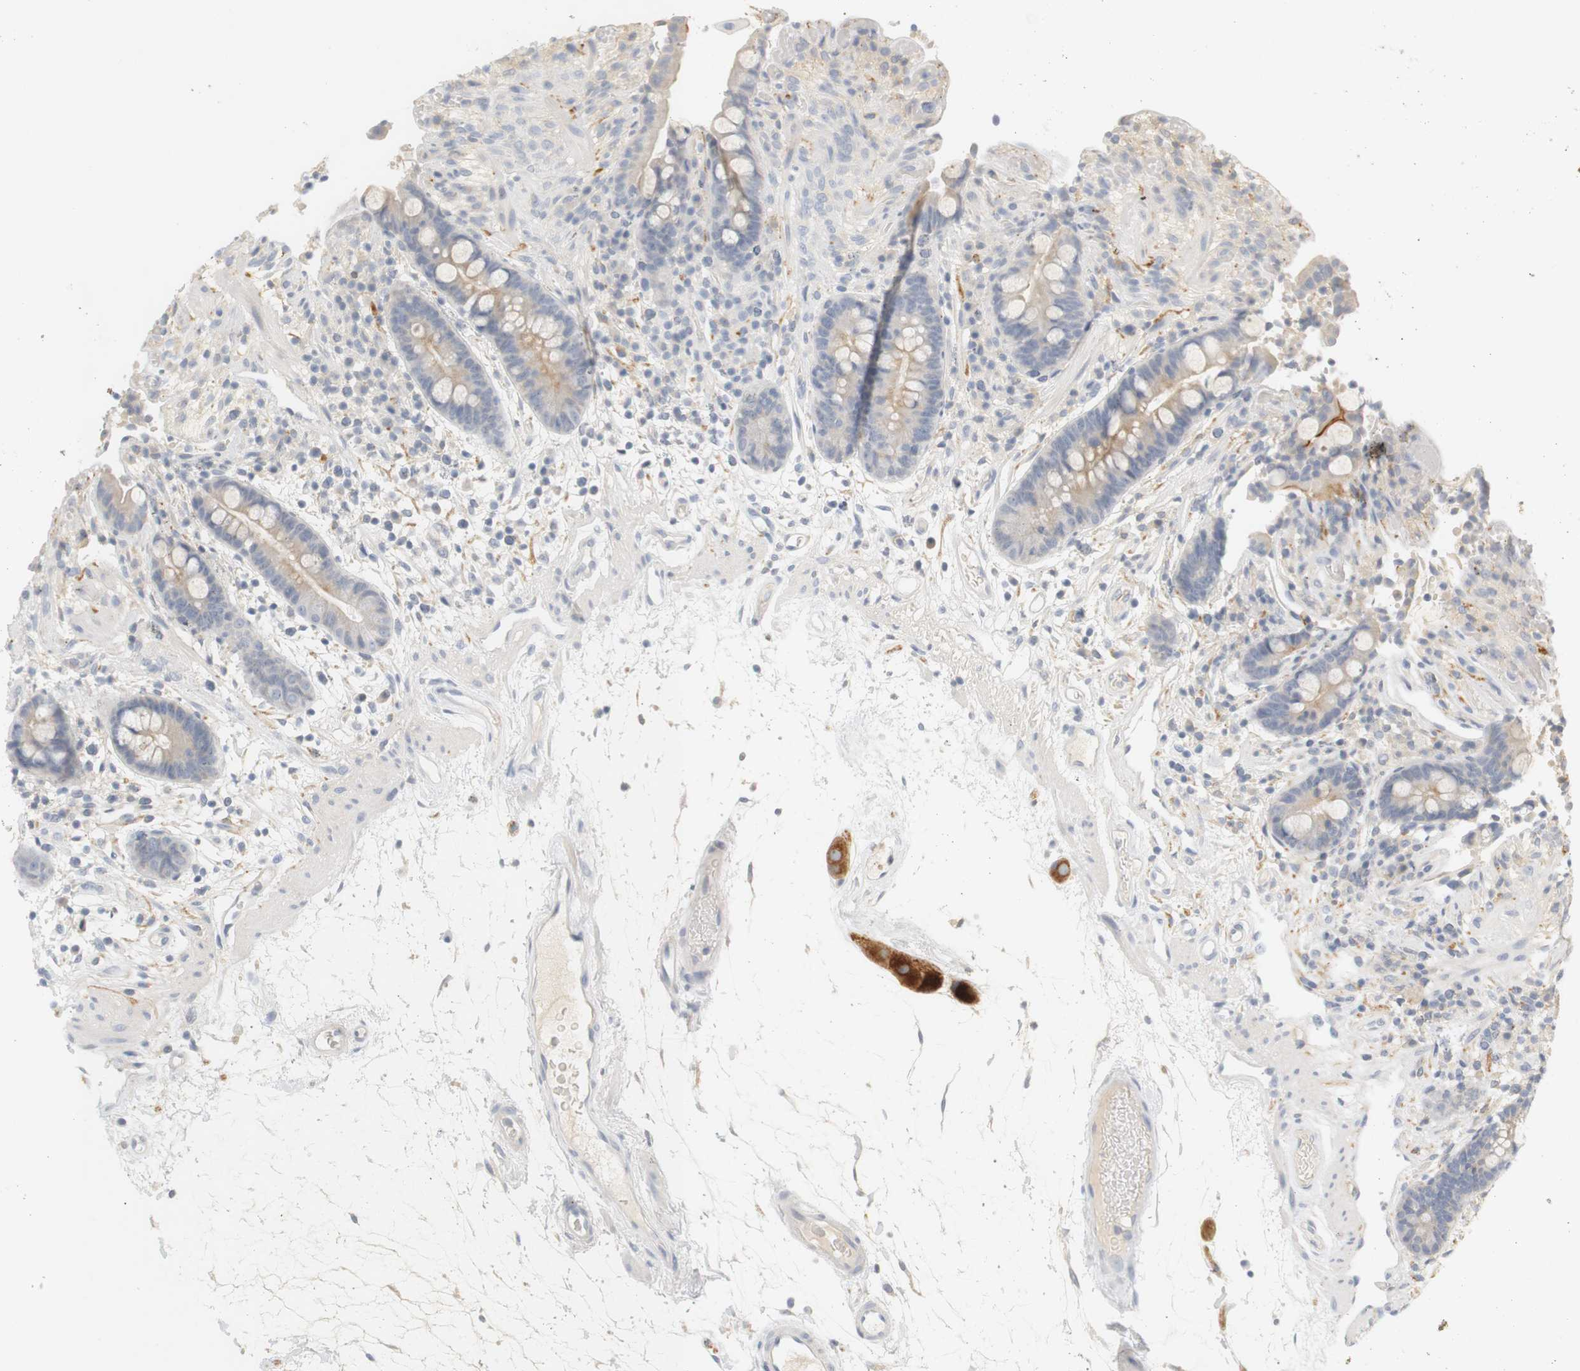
{"staining": {"intensity": "negative", "quantity": "none", "location": "none"}, "tissue": "colon", "cell_type": "Endothelial cells", "image_type": "normal", "snomed": [{"axis": "morphology", "description": "Normal tissue, NOS"}, {"axis": "topography", "description": "Colon"}], "caption": "Endothelial cells show no significant staining in benign colon.", "gene": "RTN3", "patient": {"sex": "male", "age": 73}}